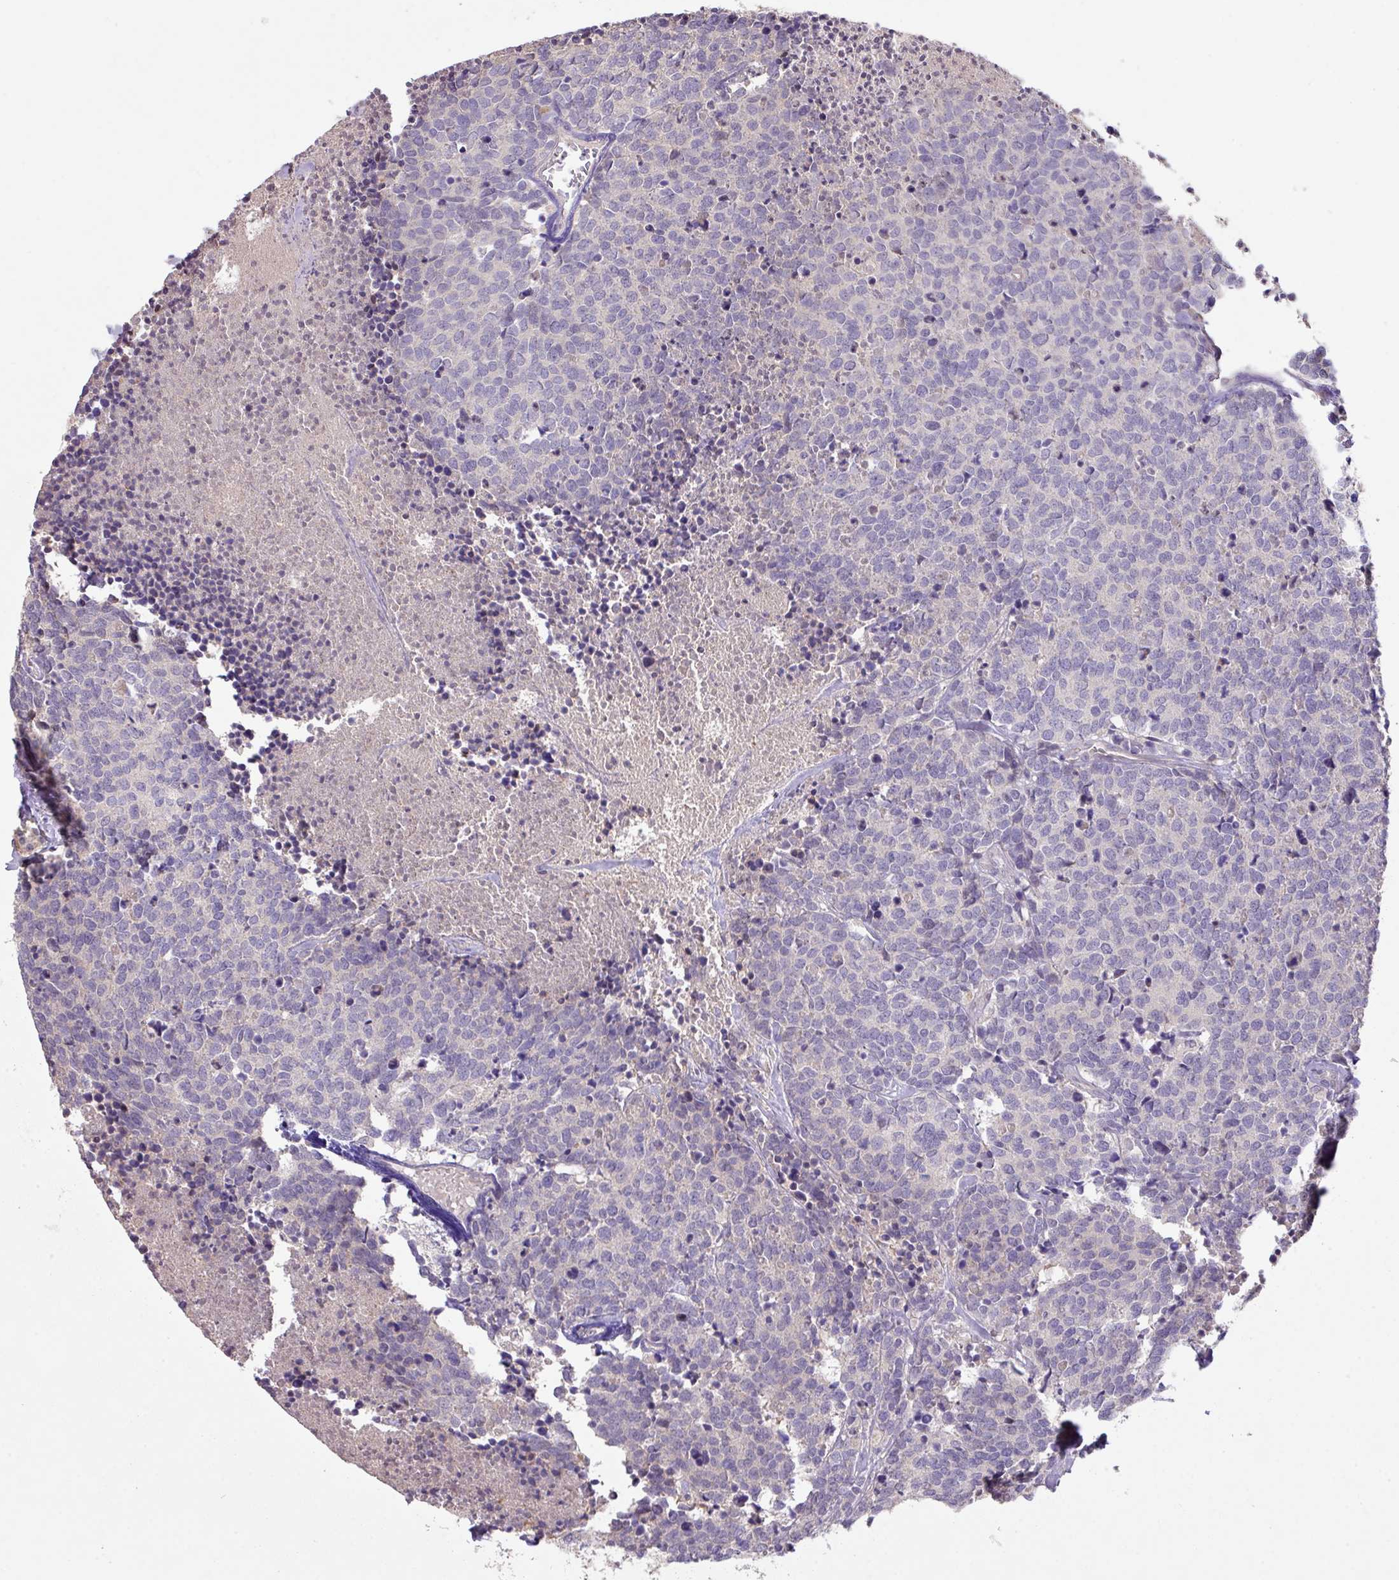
{"staining": {"intensity": "negative", "quantity": "none", "location": "none"}, "tissue": "carcinoid", "cell_type": "Tumor cells", "image_type": "cancer", "snomed": [{"axis": "morphology", "description": "Carcinoid, malignant, NOS"}, {"axis": "topography", "description": "Skin"}], "caption": "IHC photomicrograph of neoplastic tissue: human carcinoid (malignant) stained with DAB shows no significant protein expression in tumor cells.", "gene": "PRADC1", "patient": {"sex": "female", "age": 79}}